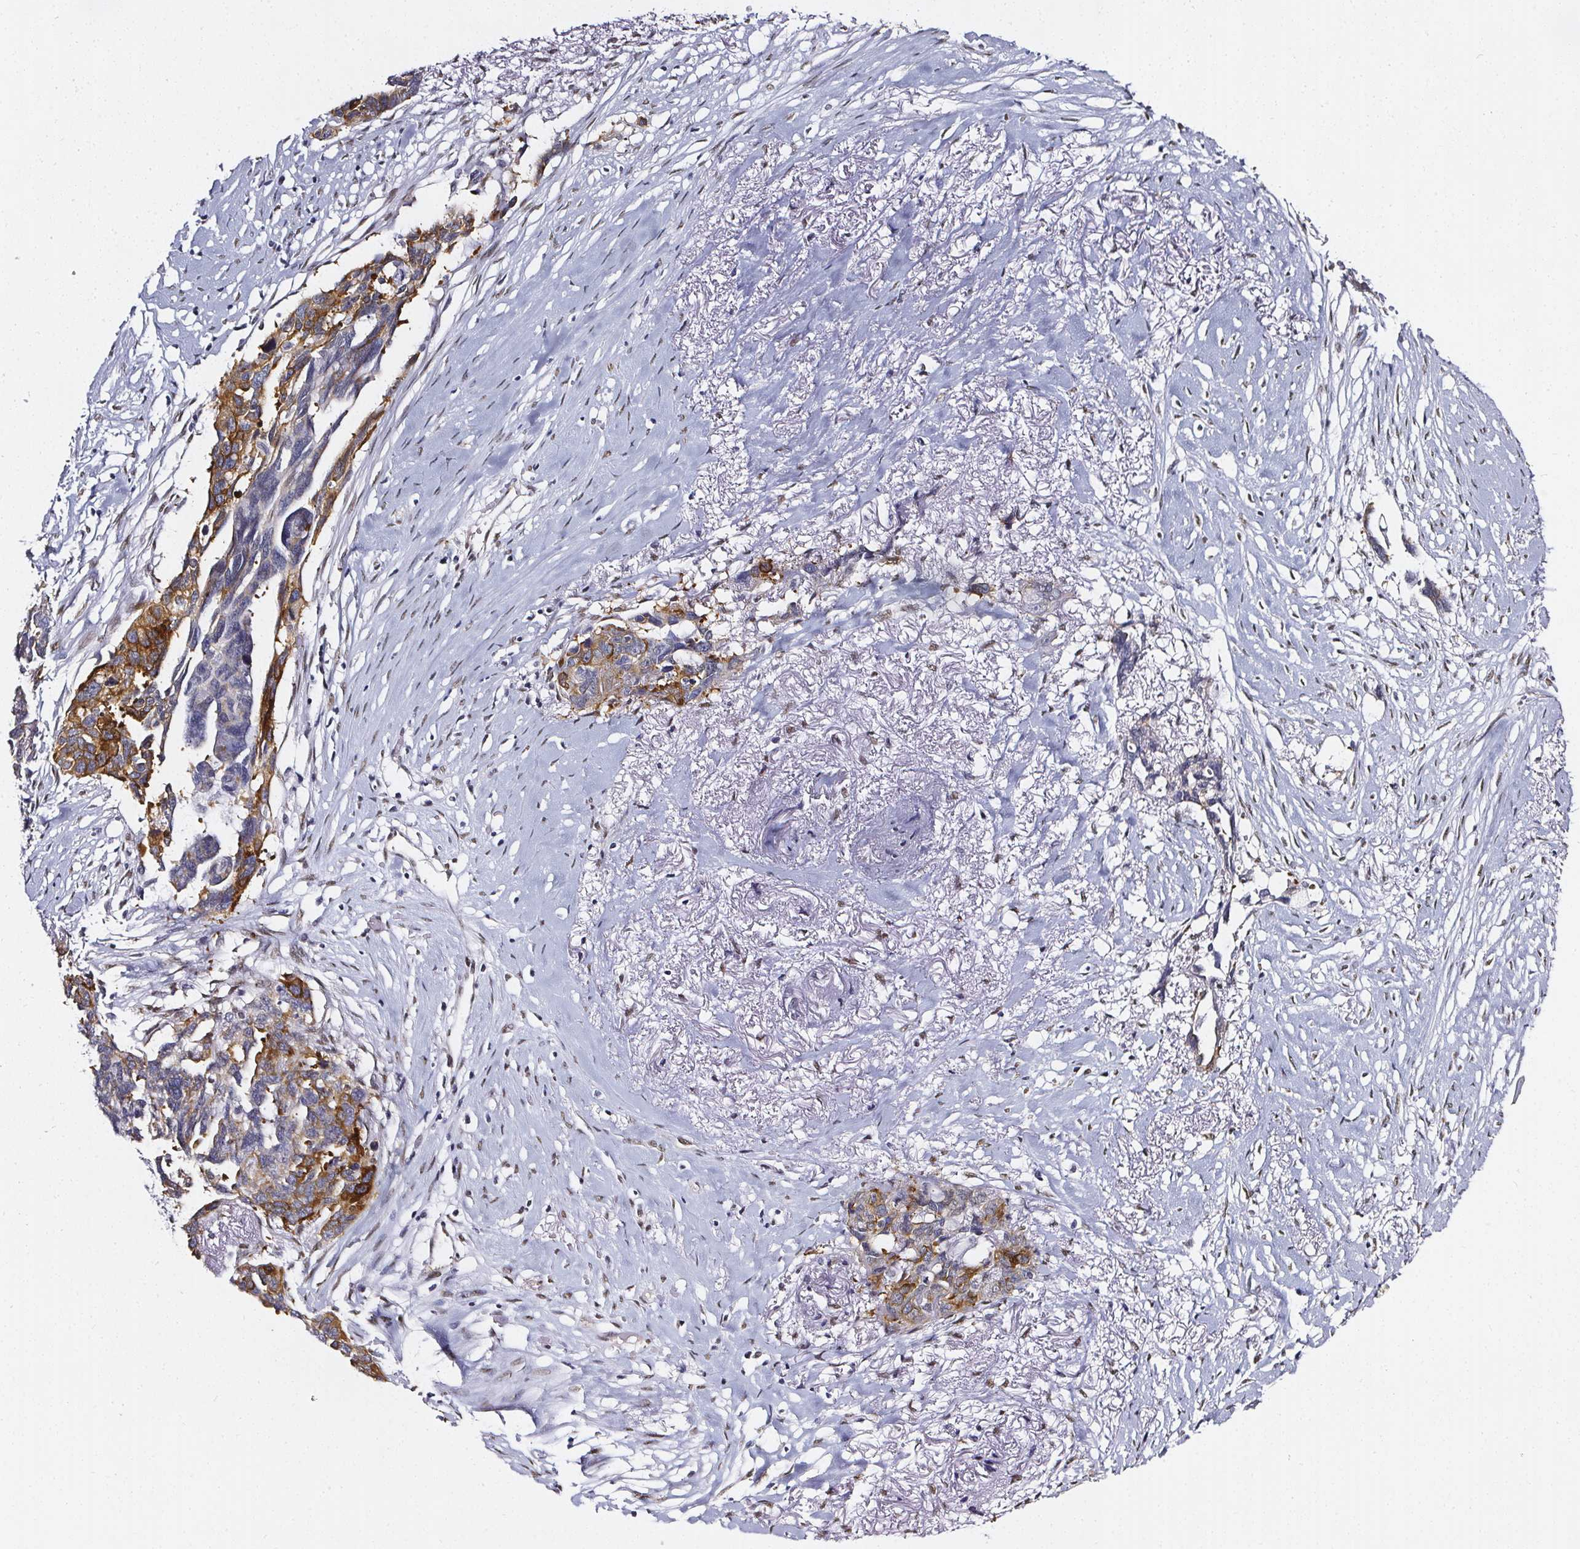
{"staining": {"intensity": "moderate", "quantity": "<25%", "location": "cytoplasmic/membranous"}, "tissue": "ovarian cancer", "cell_type": "Tumor cells", "image_type": "cancer", "snomed": [{"axis": "morphology", "description": "Cystadenocarcinoma, serous, NOS"}, {"axis": "topography", "description": "Ovary"}], "caption": "Ovarian cancer (serous cystadenocarcinoma) stained for a protein (brown) shows moderate cytoplasmic/membranous positive expression in about <25% of tumor cells.", "gene": "GP6", "patient": {"sex": "female", "age": 69}}